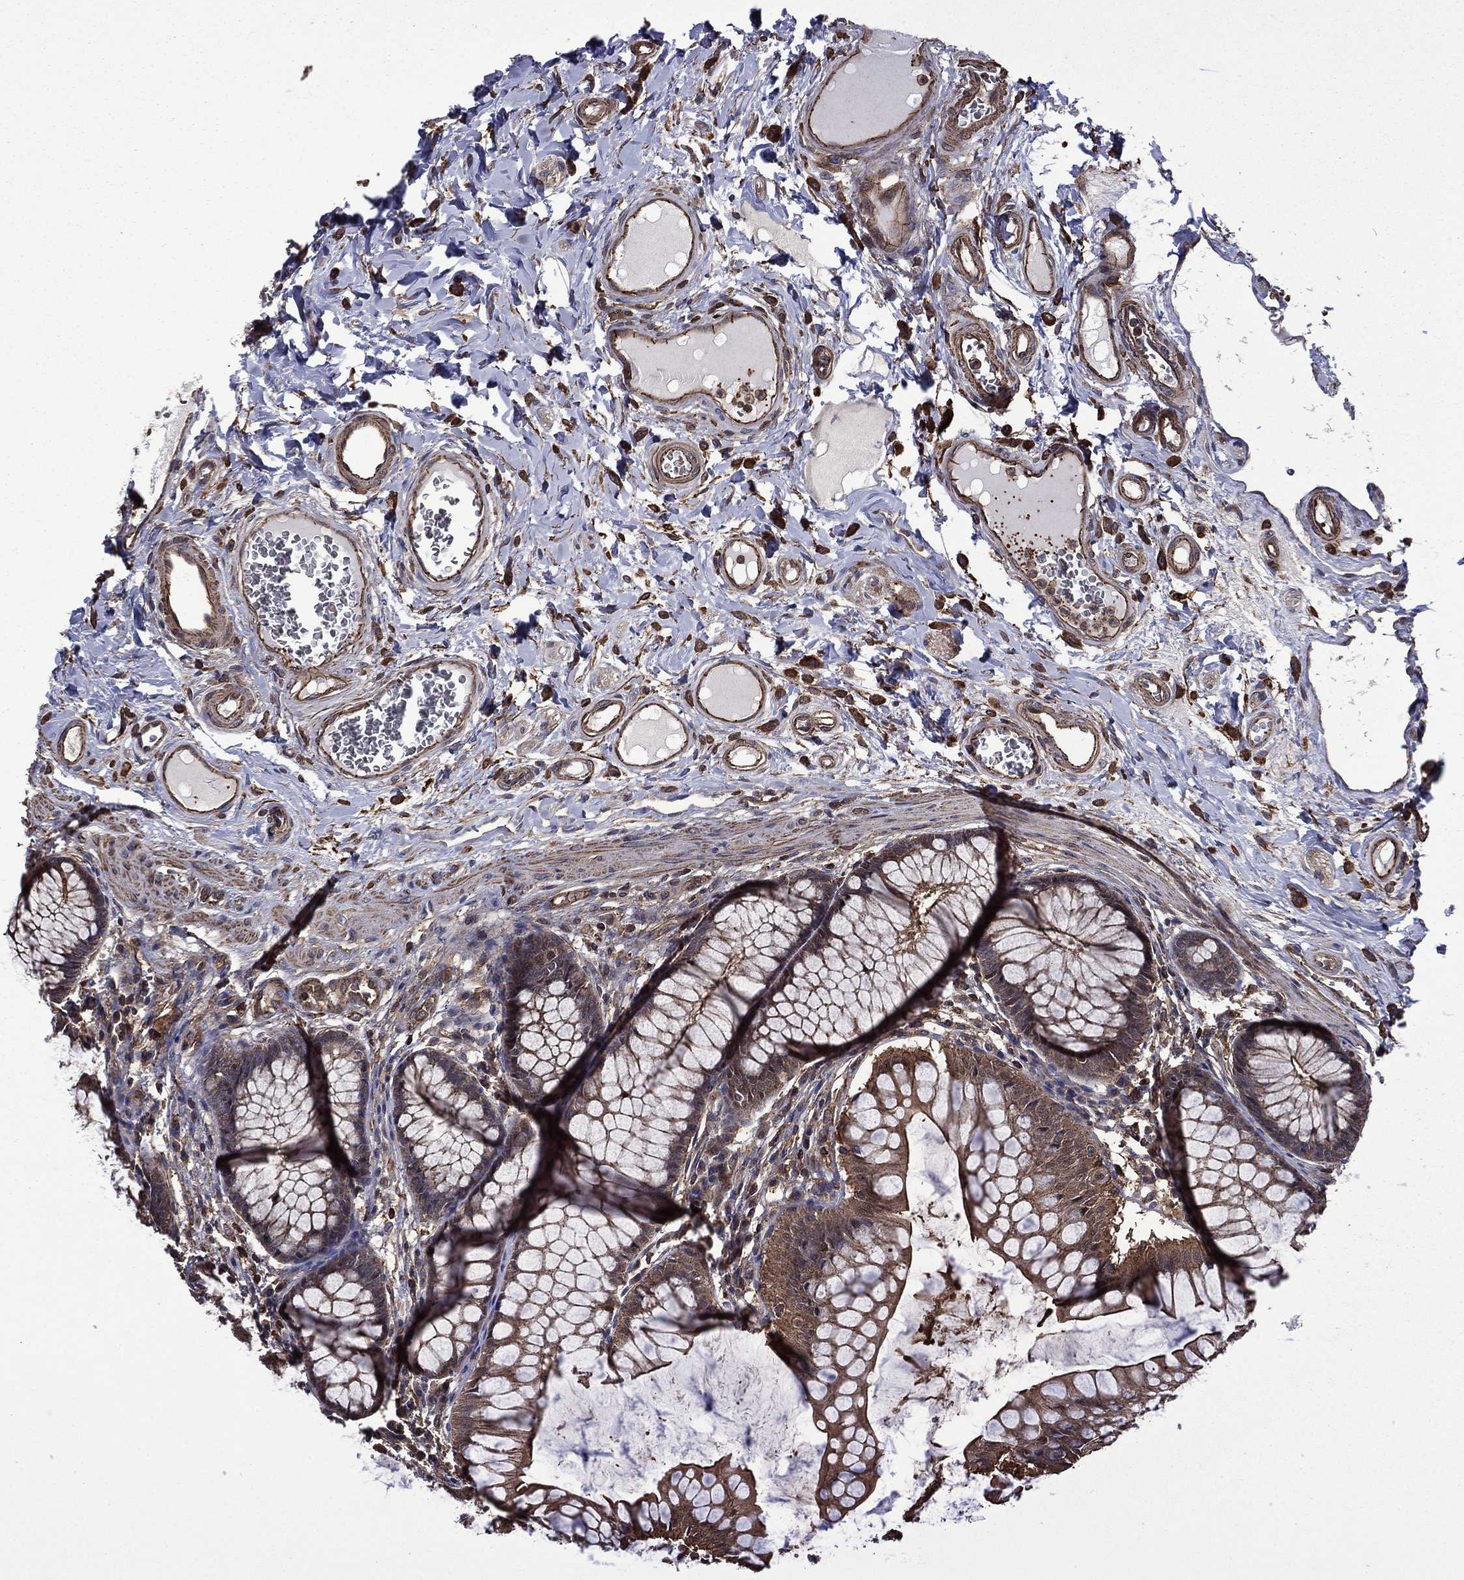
{"staining": {"intensity": "strong", "quantity": "25%-75%", "location": "cytoplasmic/membranous"}, "tissue": "colon", "cell_type": "Endothelial cells", "image_type": "normal", "snomed": [{"axis": "morphology", "description": "Normal tissue, NOS"}, {"axis": "topography", "description": "Colon"}], "caption": "Immunohistochemical staining of benign human colon demonstrates strong cytoplasmic/membranous protein staining in about 25%-75% of endothelial cells.", "gene": "PLPP3", "patient": {"sex": "female", "age": 65}}